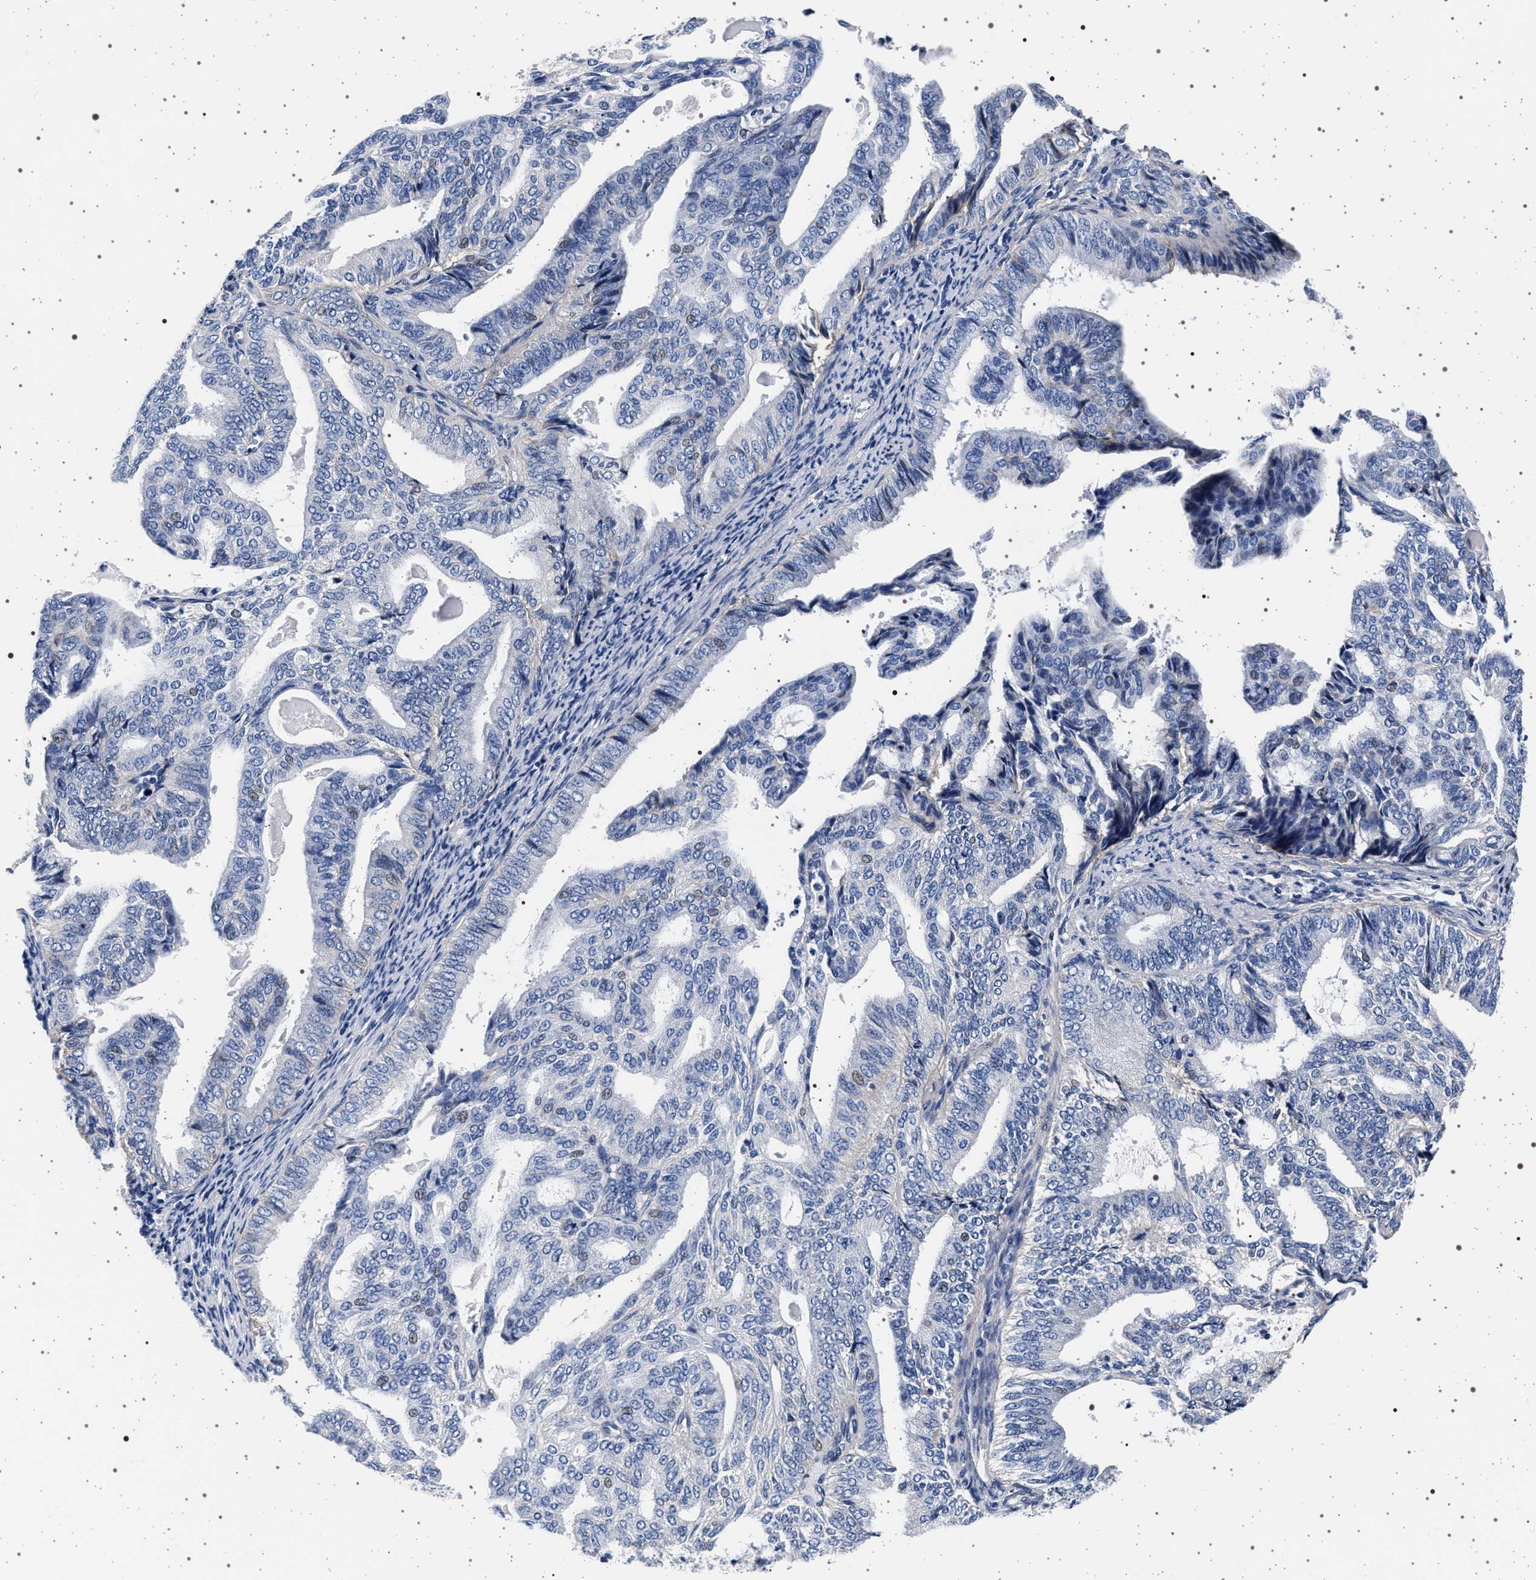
{"staining": {"intensity": "negative", "quantity": "none", "location": "none"}, "tissue": "endometrial cancer", "cell_type": "Tumor cells", "image_type": "cancer", "snomed": [{"axis": "morphology", "description": "Adenocarcinoma, NOS"}, {"axis": "topography", "description": "Endometrium"}], "caption": "DAB (3,3'-diaminobenzidine) immunohistochemical staining of human endometrial cancer (adenocarcinoma) exhibits no significant expression in tumor cells. (DAB immunohistochemistry (IHC) with hematoxylin counter stain).", "gene": "SLC9A1", "patient": {"sex": "female", "age": 58}}